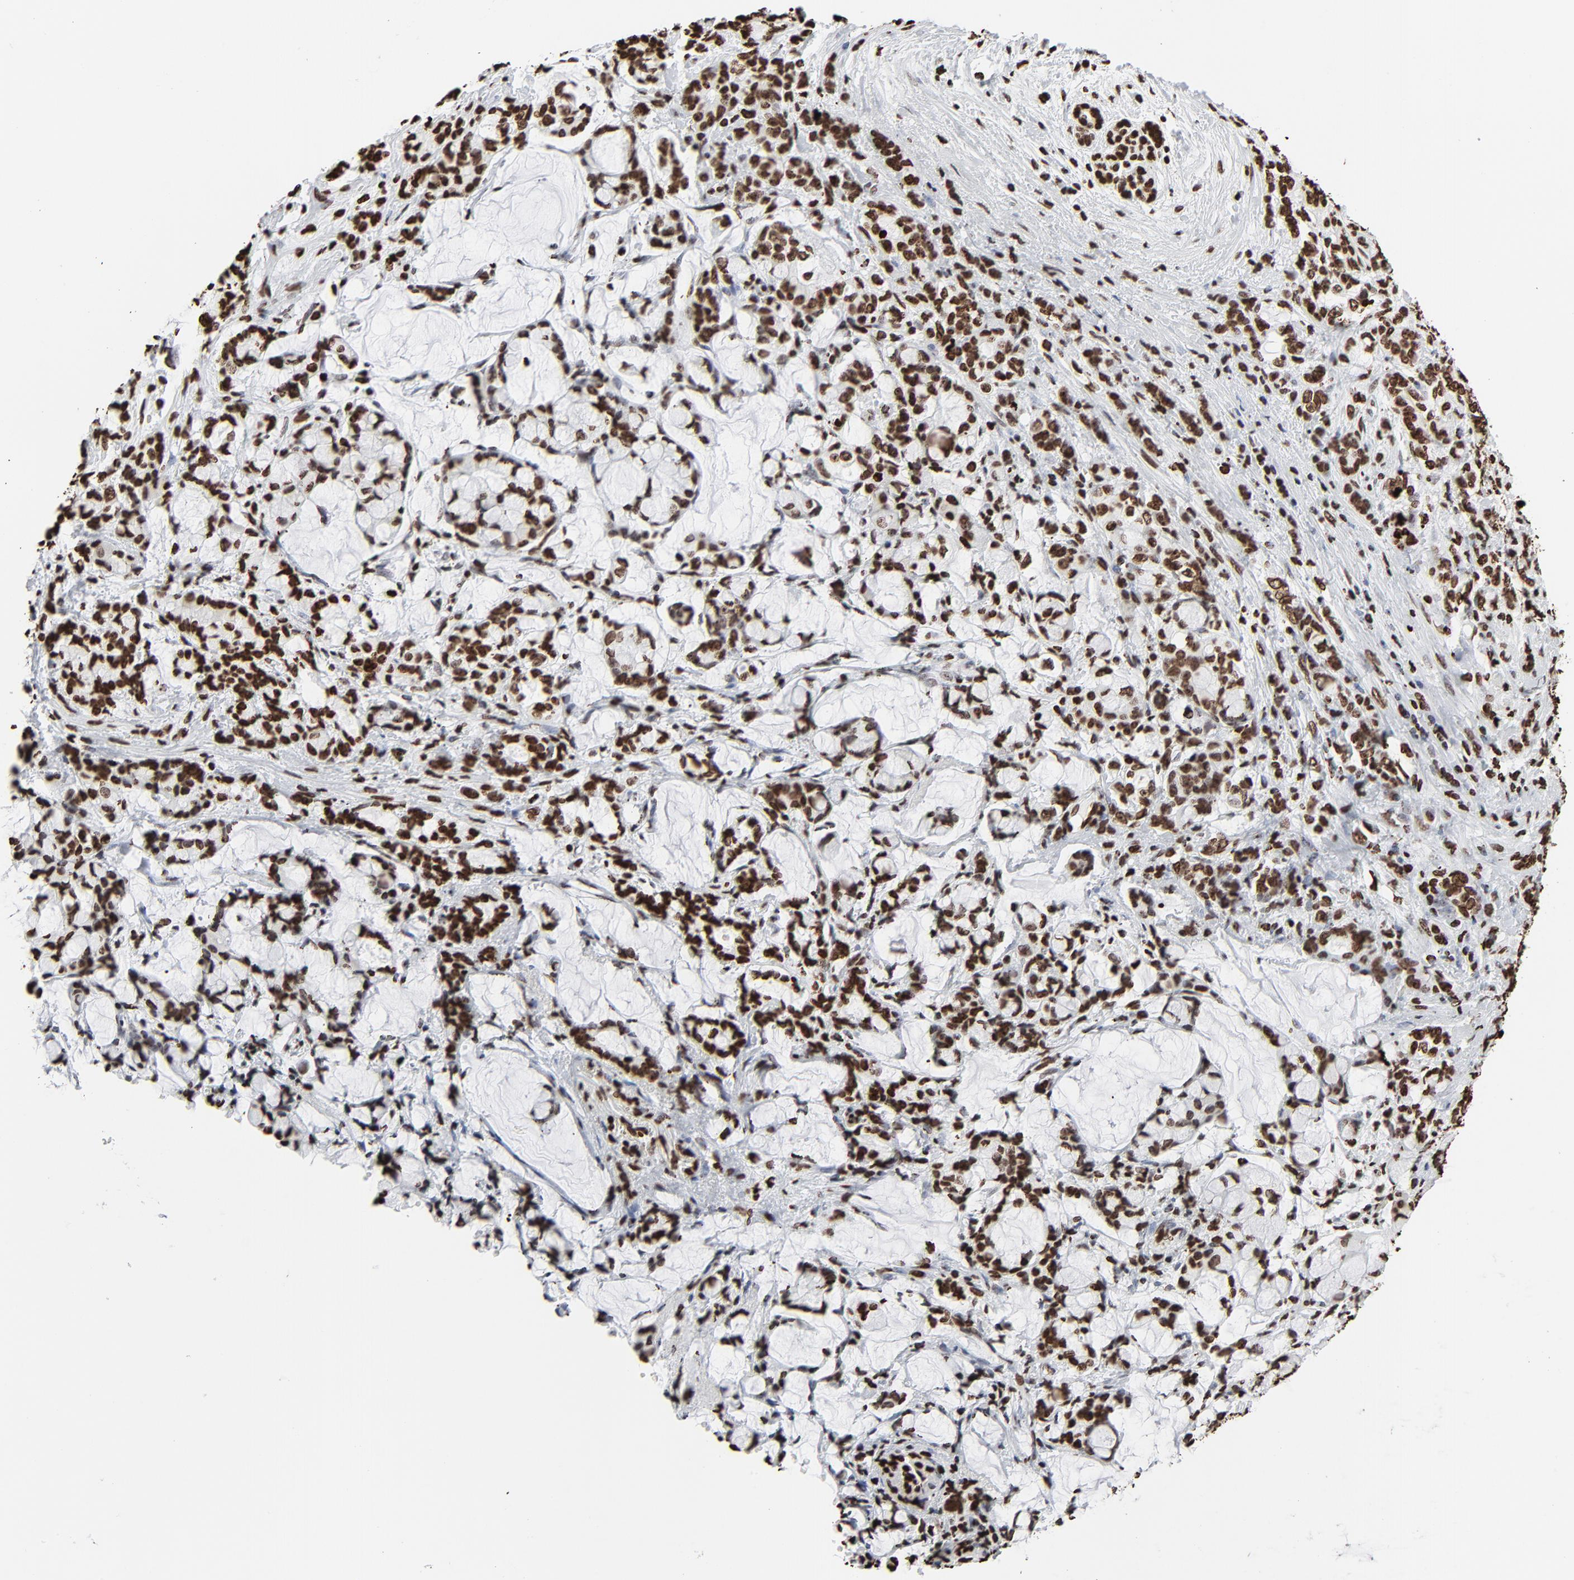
{"staining": {"intensity": "strong", "quantity": ">75%", "location": "nuclear"}, "tissue": "pancreatic cancer", "cell_type": "Tumor cells", "image_type": "cancer", "snomed": [{"axis": "morphology", "description": "Adenocarcinoma, NOS"}, {"axis": "topography", "description": "Pancreas"}], "caption": "A high-resolution histopathology image shows immunohistochemistry staining of adenocarcinoma (pancreatic), which displays strong nuclear expression in approximately >75% of tumor cells. (DAB (3,3'-diaminobenzidine) = brown stain, brightfield microscopy at high magnification).", "gene": "H3-4", "patient": {"sex": "female", "age": 73}}